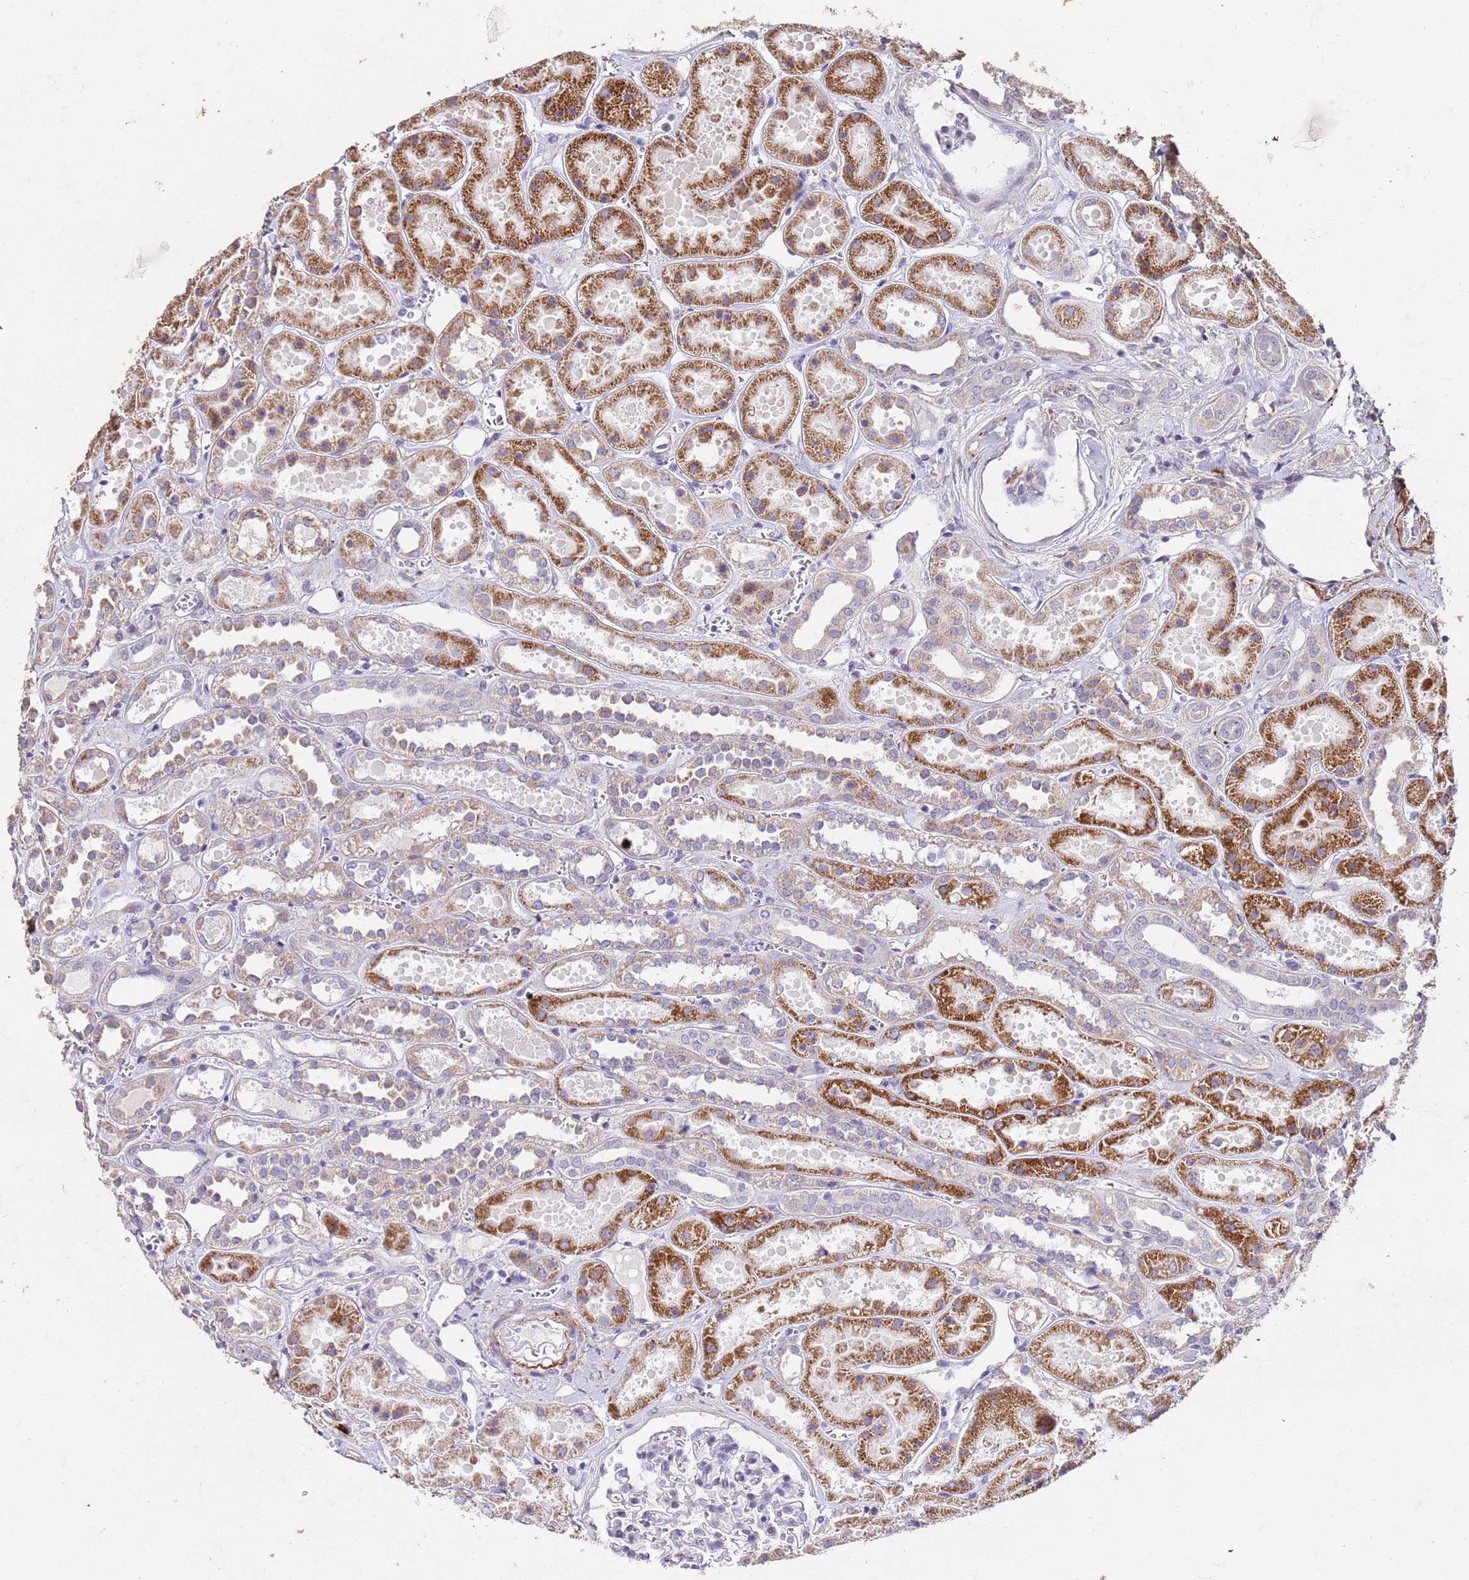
{"staining": {"intensity": "negative", "quantity": "none", "location": "none"}, "tissue": "kidney", "cell_type": "Cells in glomeruli", "image_type": "normal", "snomed": [{"axis": "morphology", "description": "Normal tissue, NOS"}, {"axis": "topography", "description": "Kidney"}], "caption": "This is an IHC histopathology image of benign human kidney. There is no expression in cells in glomeruli.", "gene": "SLC25A15", "patient": {"sex": "female", "age": 41}}